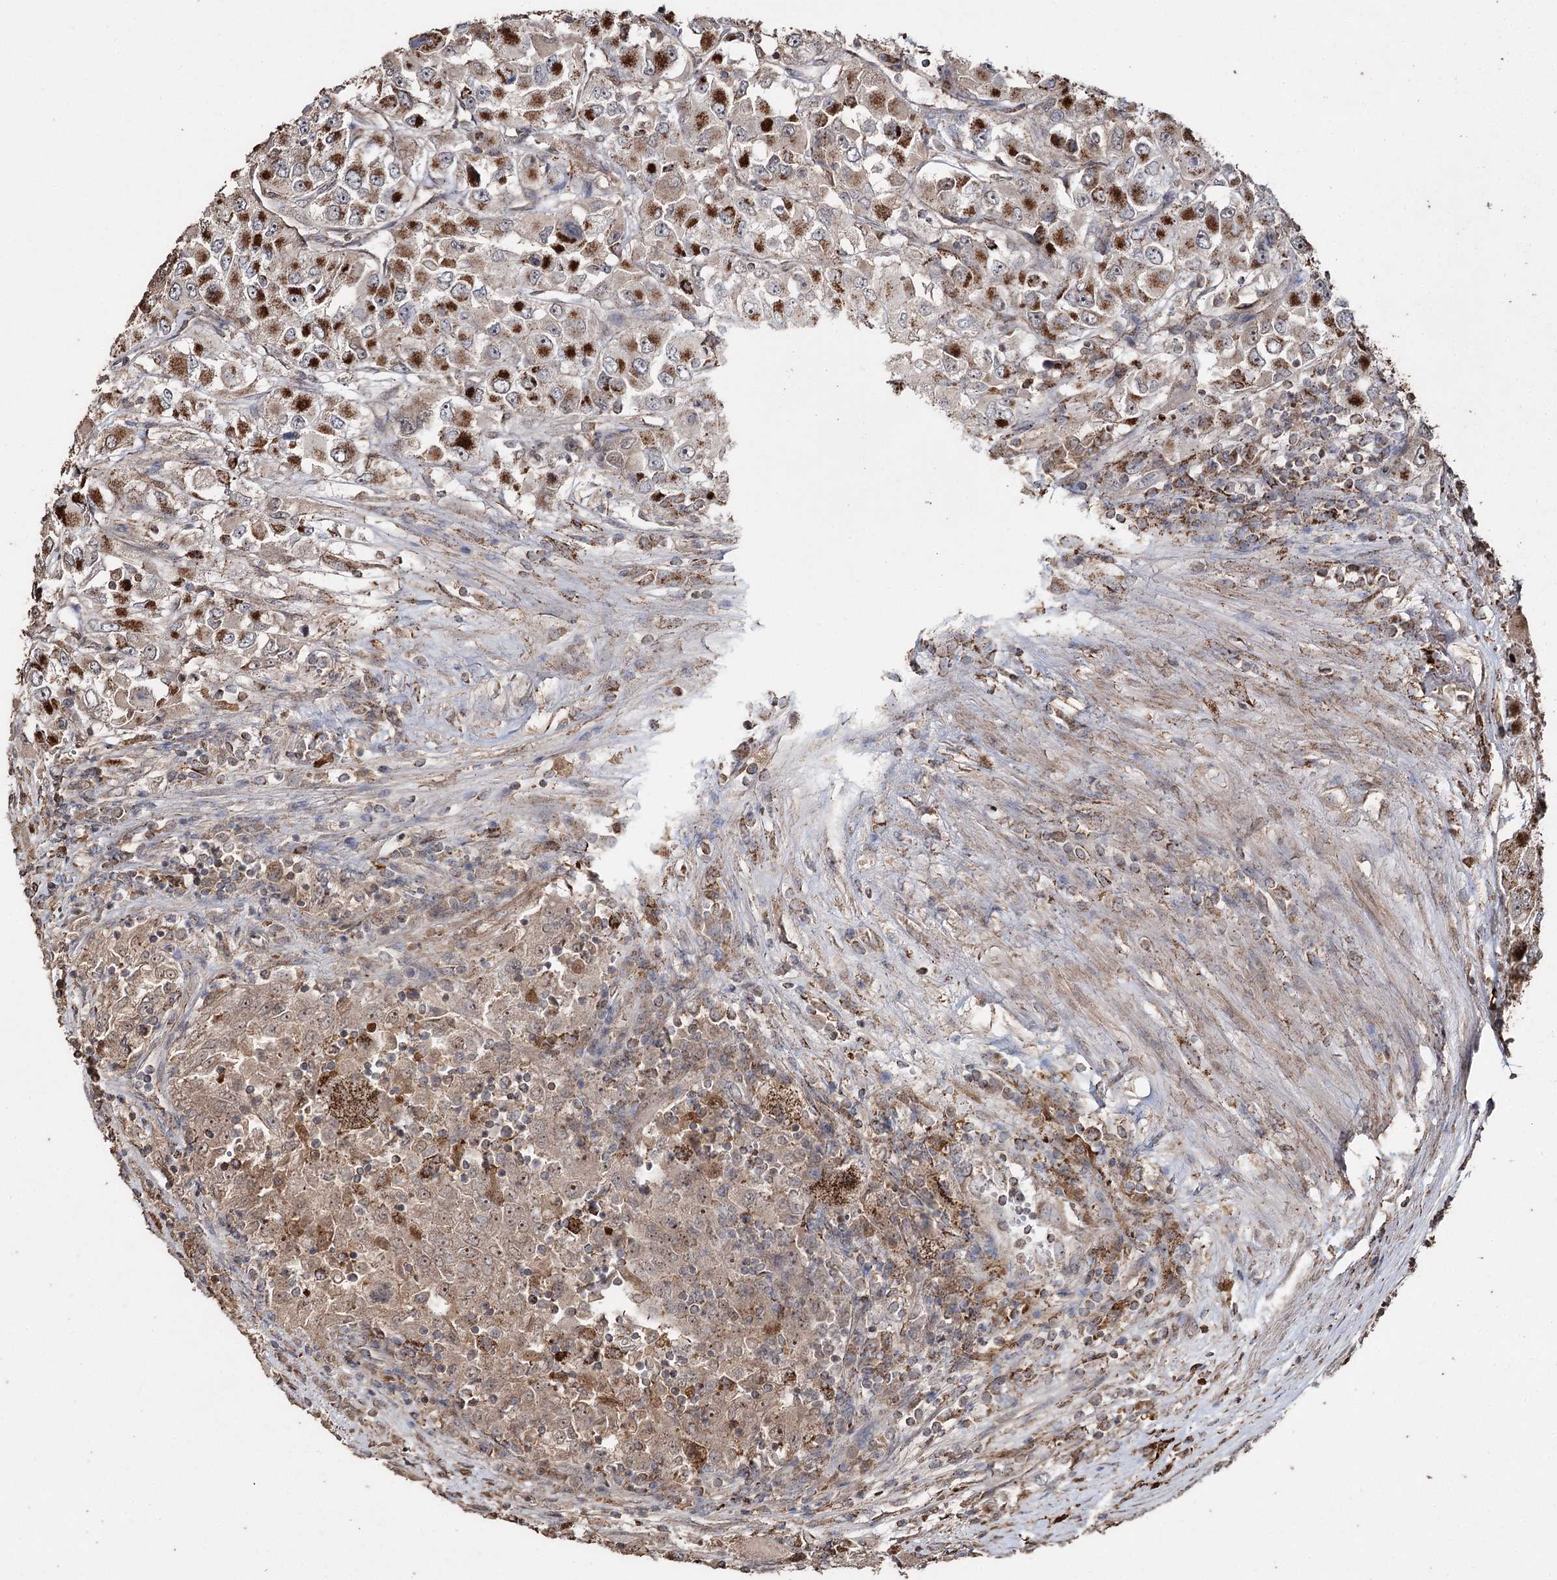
{"staining": {"intensity": "strong", "quantity": ">75%", "location": "cytoplasmic/membranous"}, "tissue": "renal cancer", "cell_type": "Tumor cells", "image_type": "cancer", "snomed": [{"axis": "morphology", "description": "Adenocarcinoma, NOS"}, {"axis": "topography", "description": "Kidney"}], "caption": "Tumor cells demonstrate high levels of strong cytoplasmic/membranous staining in approximately >75% of cells in human renal cancer (adenocarcinoma).", "gene": "SLF2", "patient": {"sex": "female", "age": 52}}